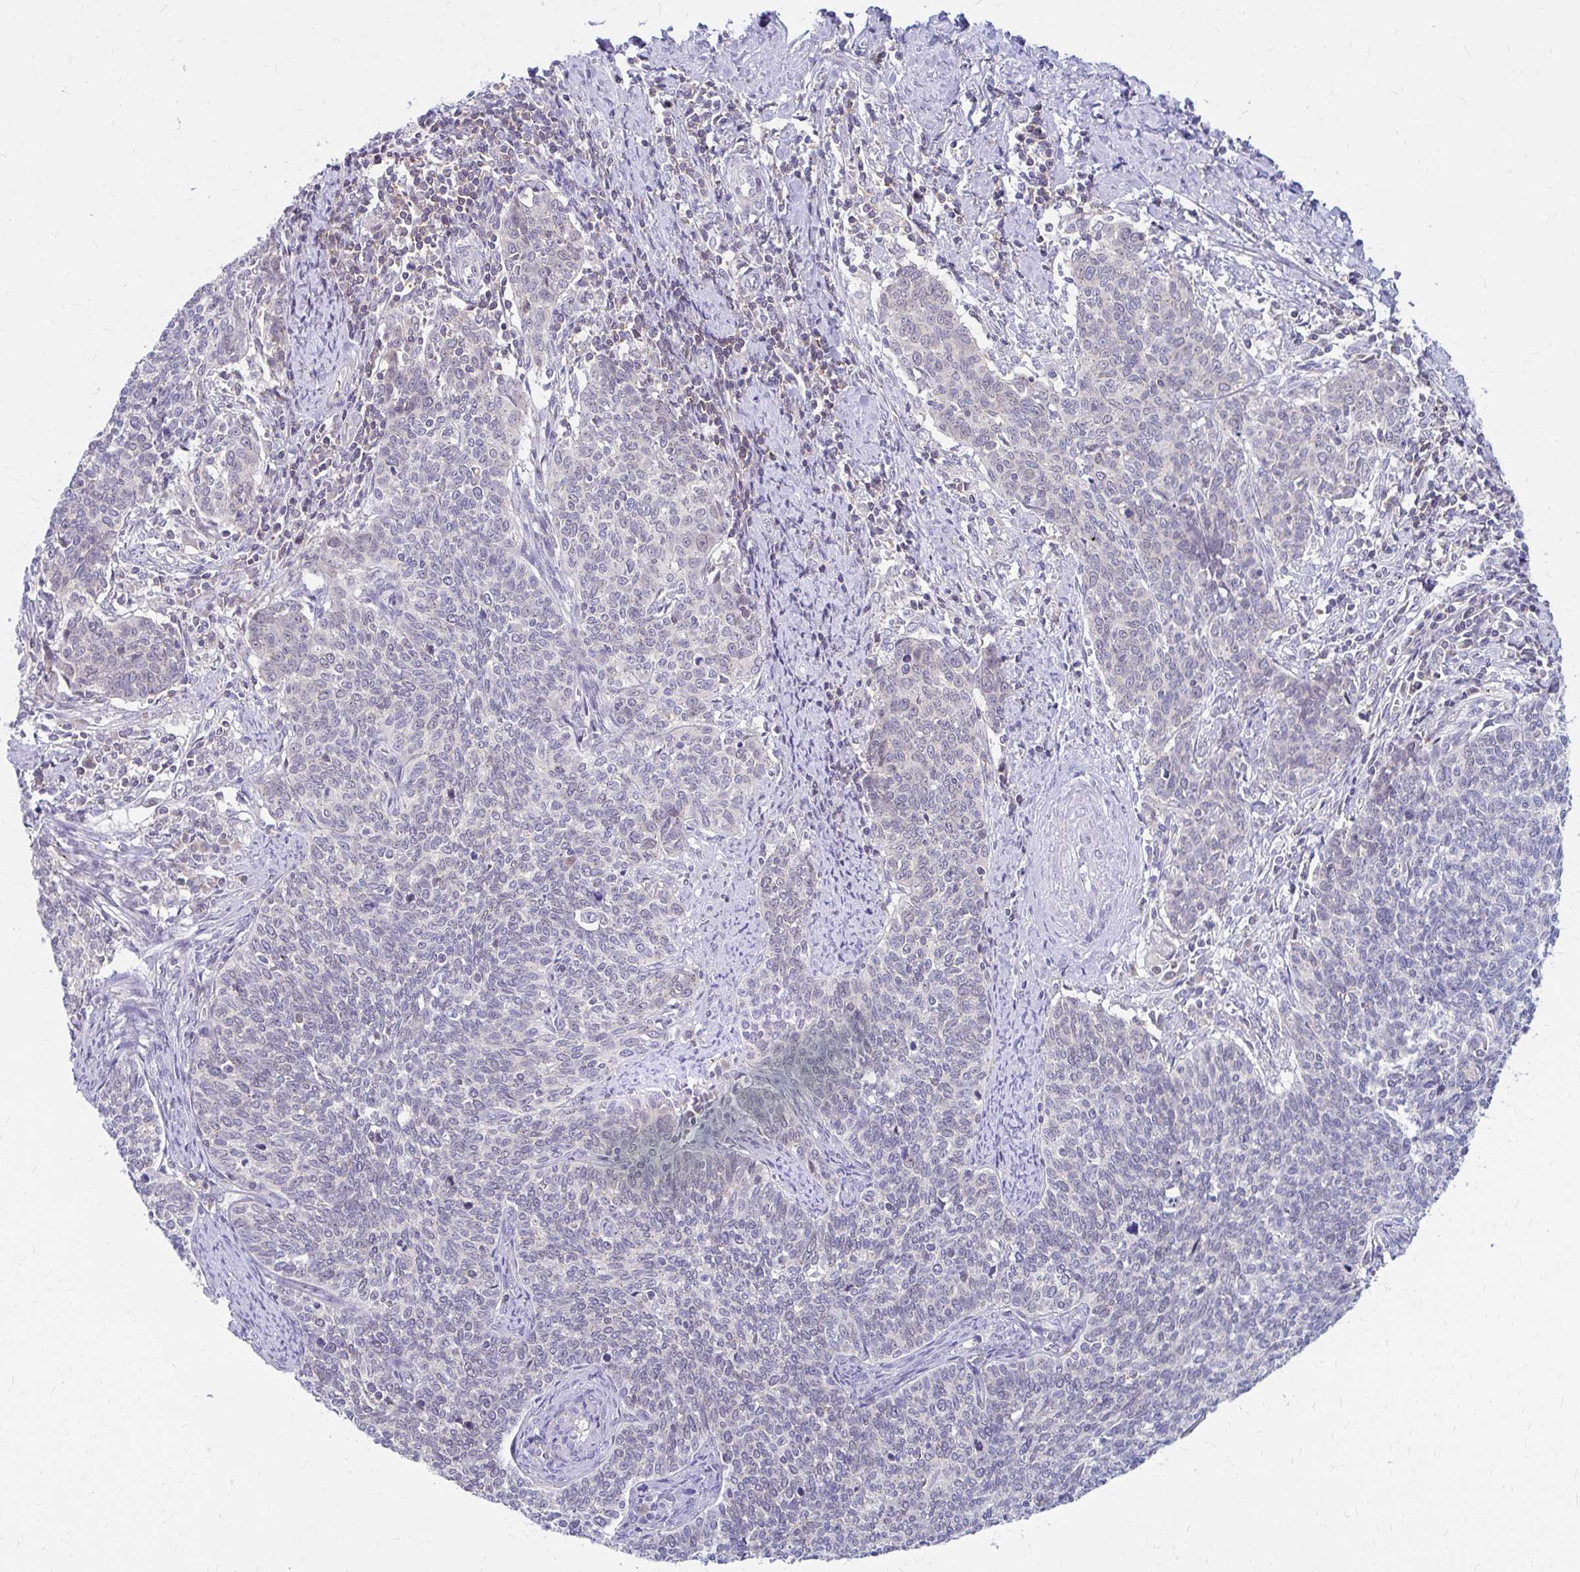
{"staining": {"intensity": "negative", "quantity": "none", "location": "none"}, "tissue": "cervical cancer", "cell_type": "Tumor cells", "image_type": "cancer", "snomed": [{"axis": "morphology", "description": "Squamous cell carcinoma, NOS"}, {"axis": "topography", "description": "Cervix"}], "caption": "Tumor cells are negative for protein expression in human cervical cancer.", "gene": "RADIL", "patient": {"sex": "female", "age": 39}}